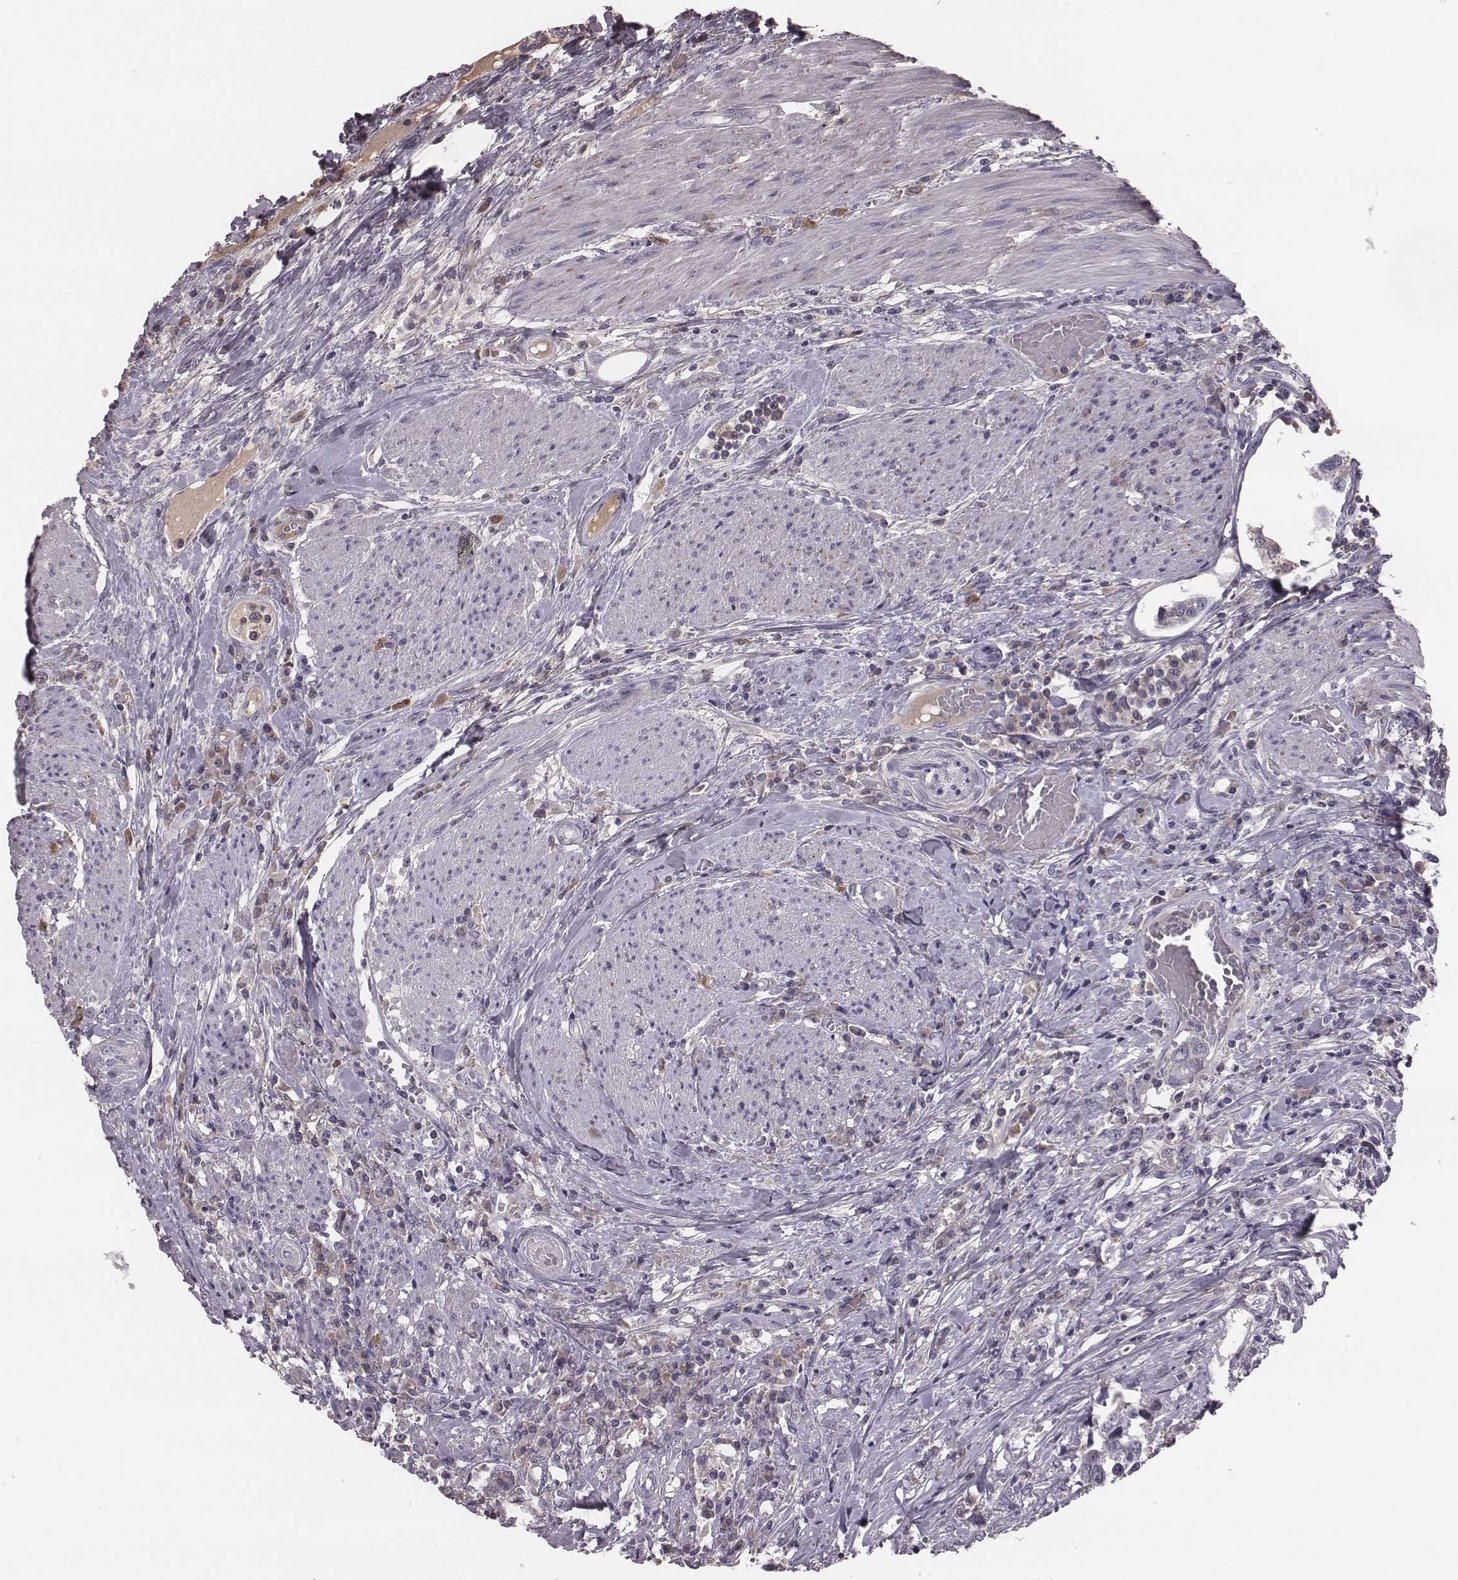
{"staining": {"intensity": "negative", "quantity": "none", "location": "none"}, "tissue": "urothelial cancer", "cell_type": "Tumor cells", "image_type": "cancer", "snomed": [{"axis": "morphology", "description": "Urothelial carcinoma, NOS"}, {"axis": "morphology", "description": "Urothelial carcinoma, High grade"}, {"axis": "topography", "description": "Urinary bladder"}], "caption": "This is an immunohistochemistry (IHC) image of human urothelial cancer. There is no positivity in tumor cells.", "gene": "SMIM24", "patient": {"sex": "male", "age": 63}}